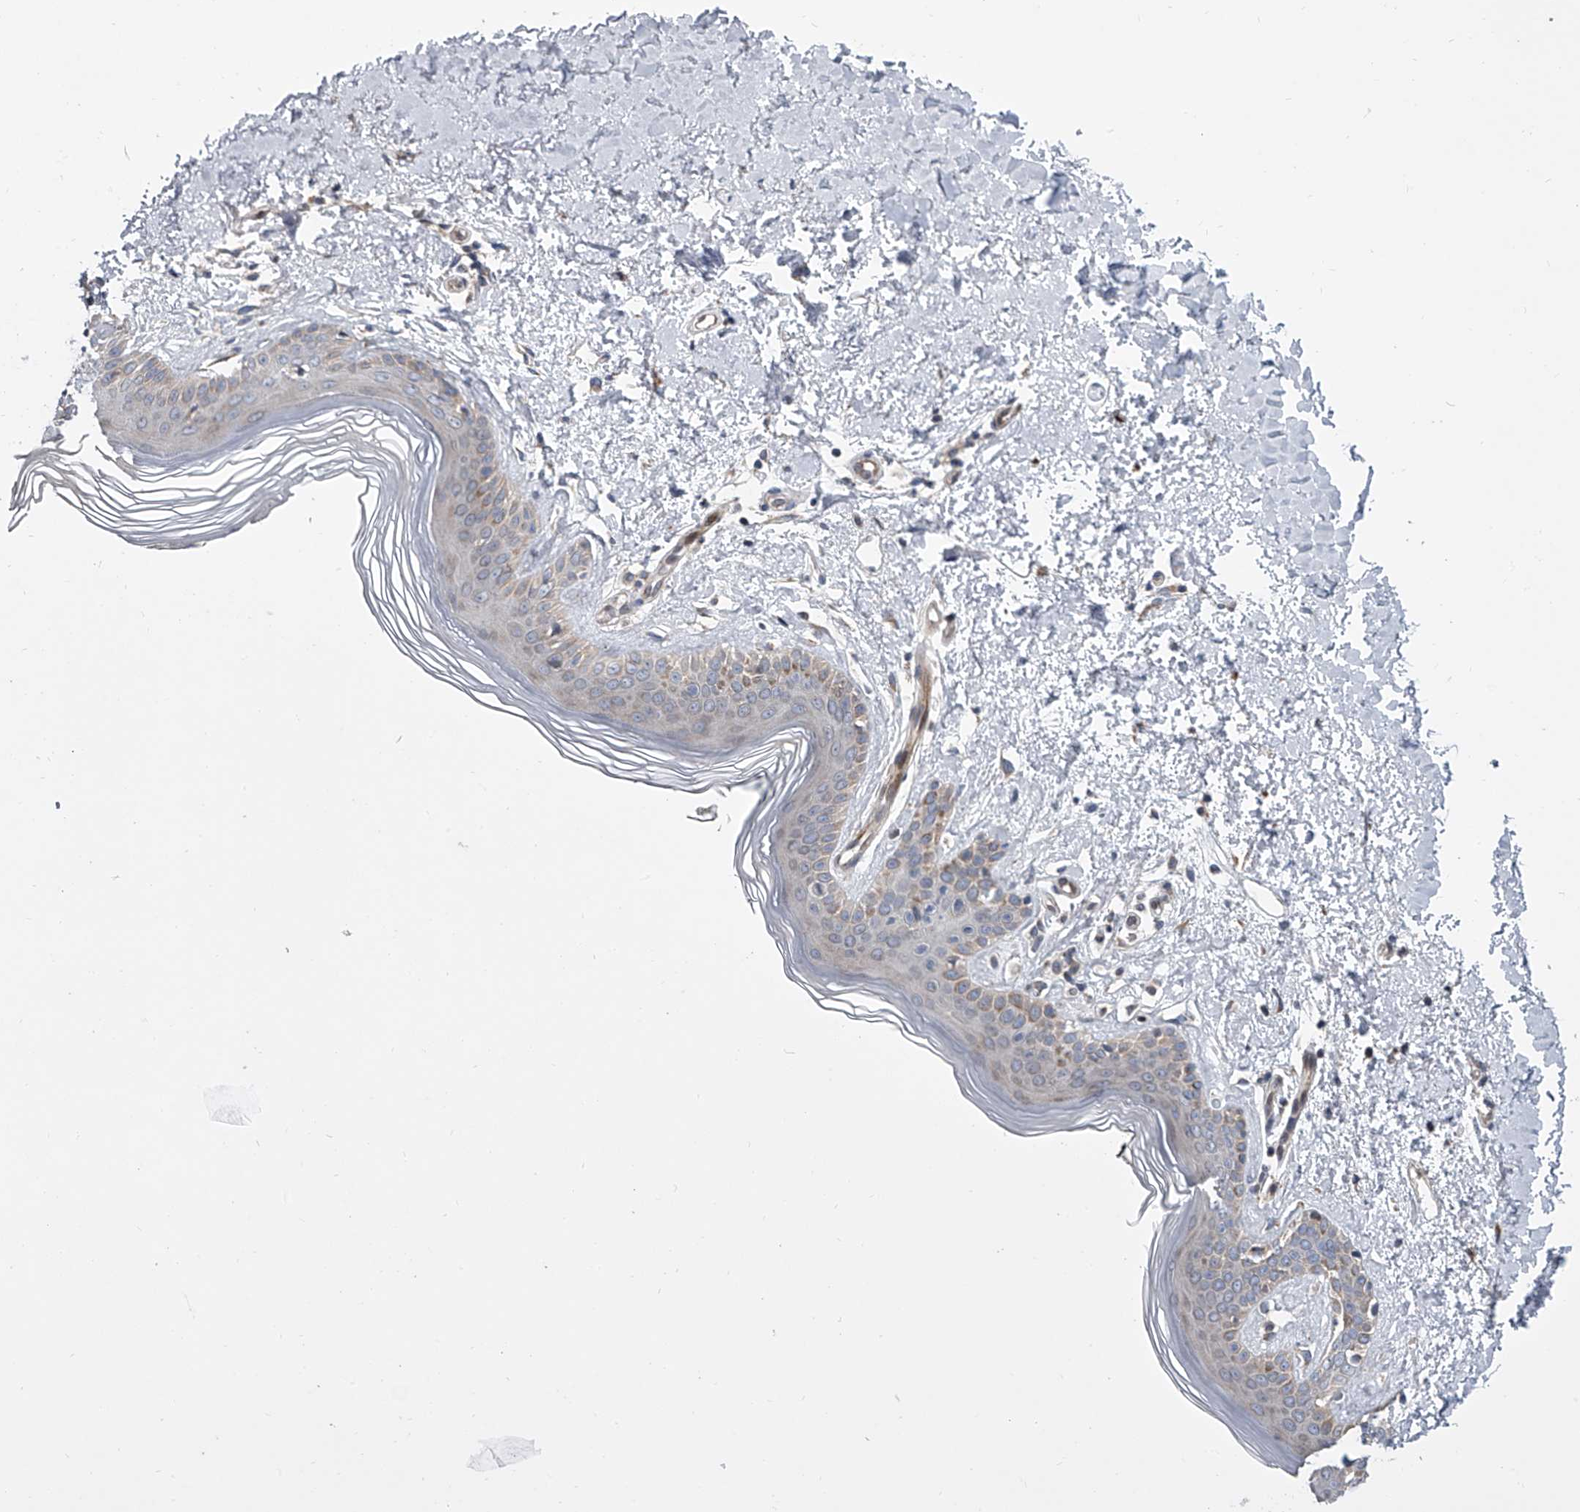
{"staining": {"intensity": "negative", "quantity": "none", "location": "none"}, "tissue": "skin", "cell_type": "Fibroblasts", "image_type": "normal", "snomed": [{"axis": "morphology", "description": "Normal tissue, NOS"}, {"axis": "topography", "description": "Skin"}], "caption": "This micrograph is of benign skin stained with immunohistochemistry (IHC) to label a protein in brown with the nuclei are counter-stained blue. There is no expression in fibroblasts. (Stains: DAB (3,3'-diaminobenzidine) immunohistochemistry (IHC) with hematoxylin counter stain, Microscopy: brightfield microscopy at high magnification).", "gene": "DLGAP2", "patient": {"sex": "female", "age": 64}}